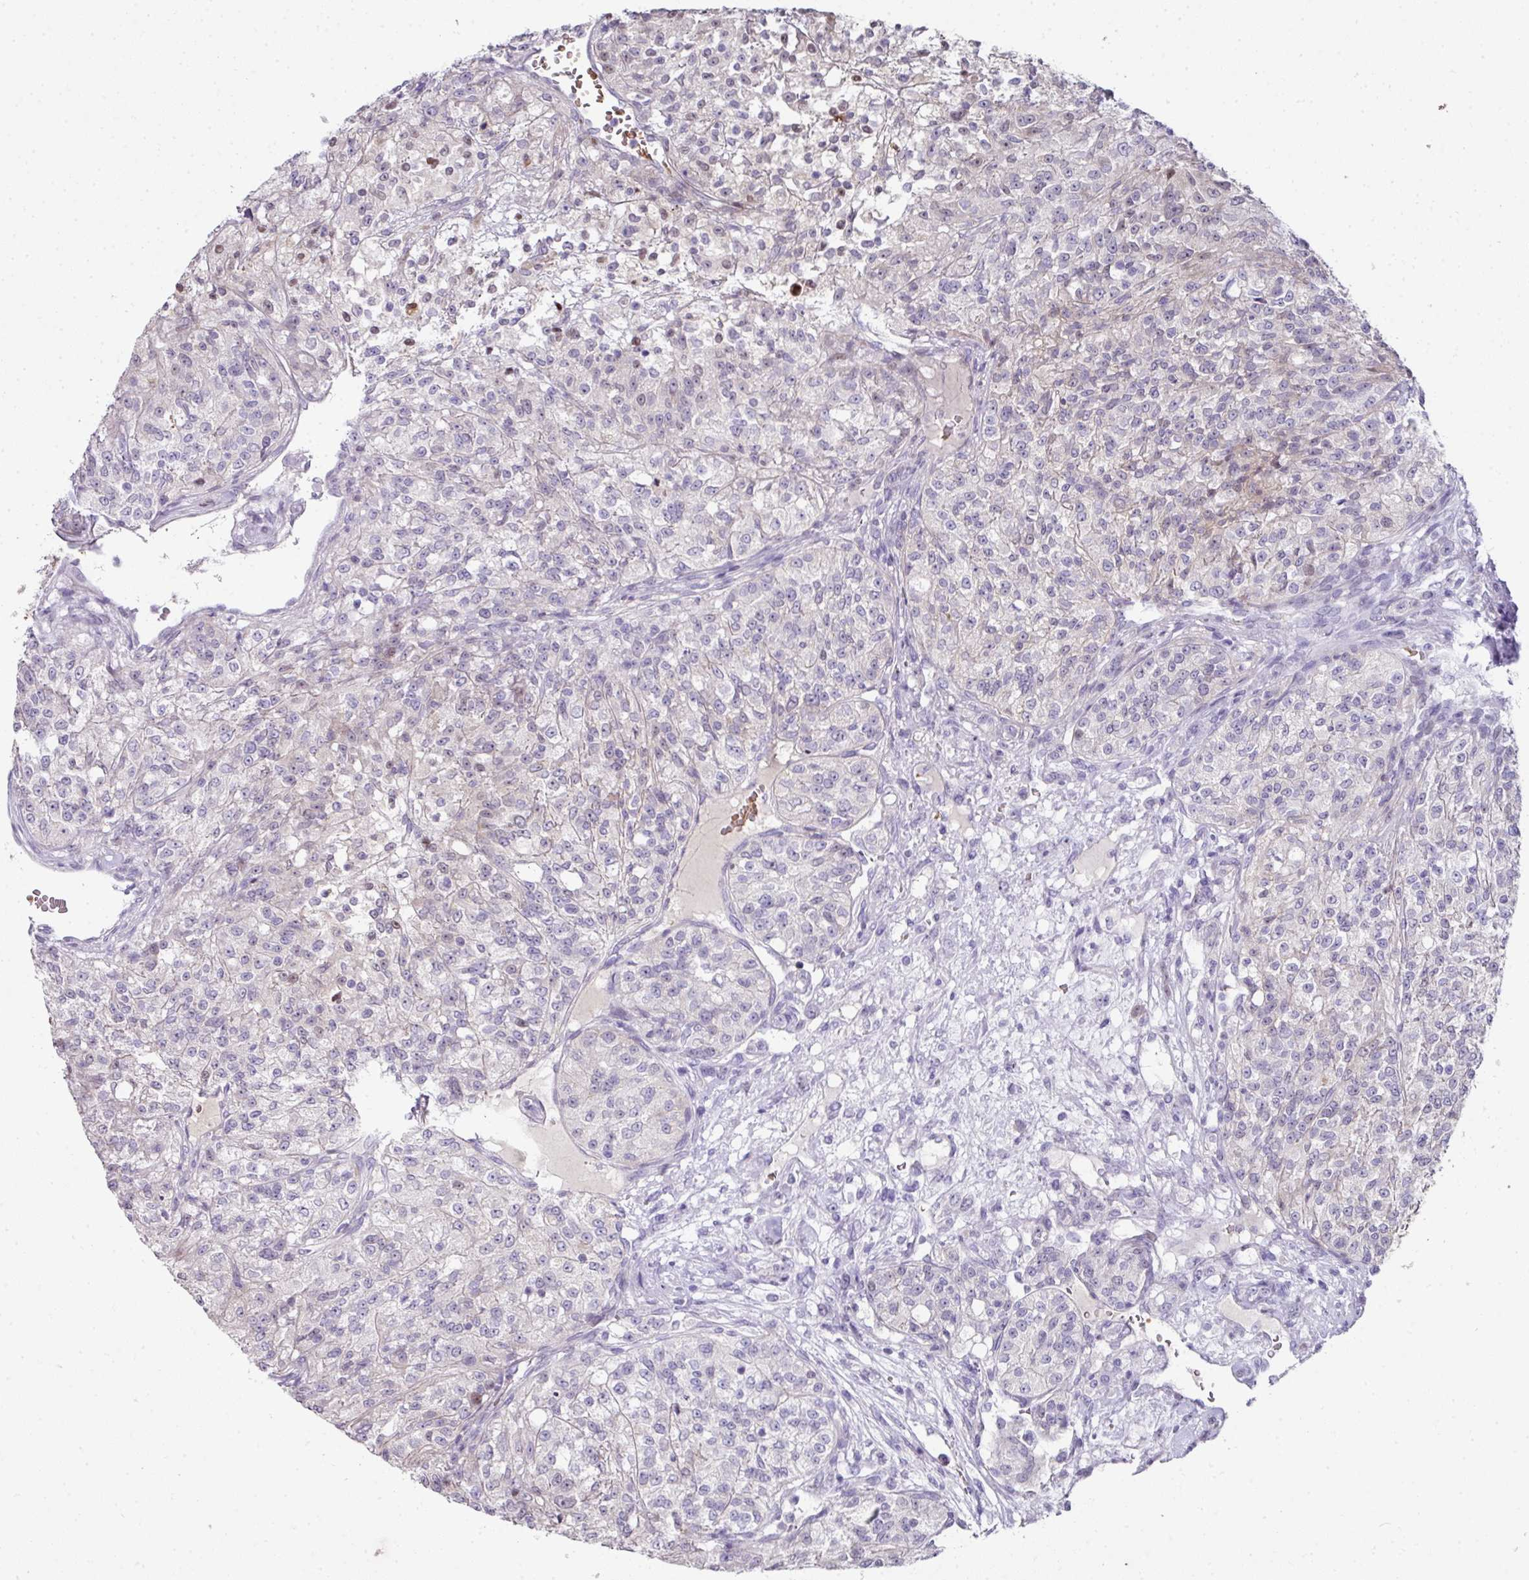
{"staining": {"intensity": "negative", "quantity": "none", "location": "none"}, "tissue": "renal cancer", "cell_type": "Tumor cells", "image_type": "cancer", "snomed": [{"axis": "morphology", "description": "Adenocarcinoma, NOS"}, {"axis": "topography", "description": "Kidney"}], "caption": "Immunohistochemistry (IHC) micrograph of human adenocarcinoma (renal) stained for a protein (brown), which demonstrates no staining in tumor cells.", "gene": "ANKRD18A", "patient": {"sex": "female", "age": 63}}